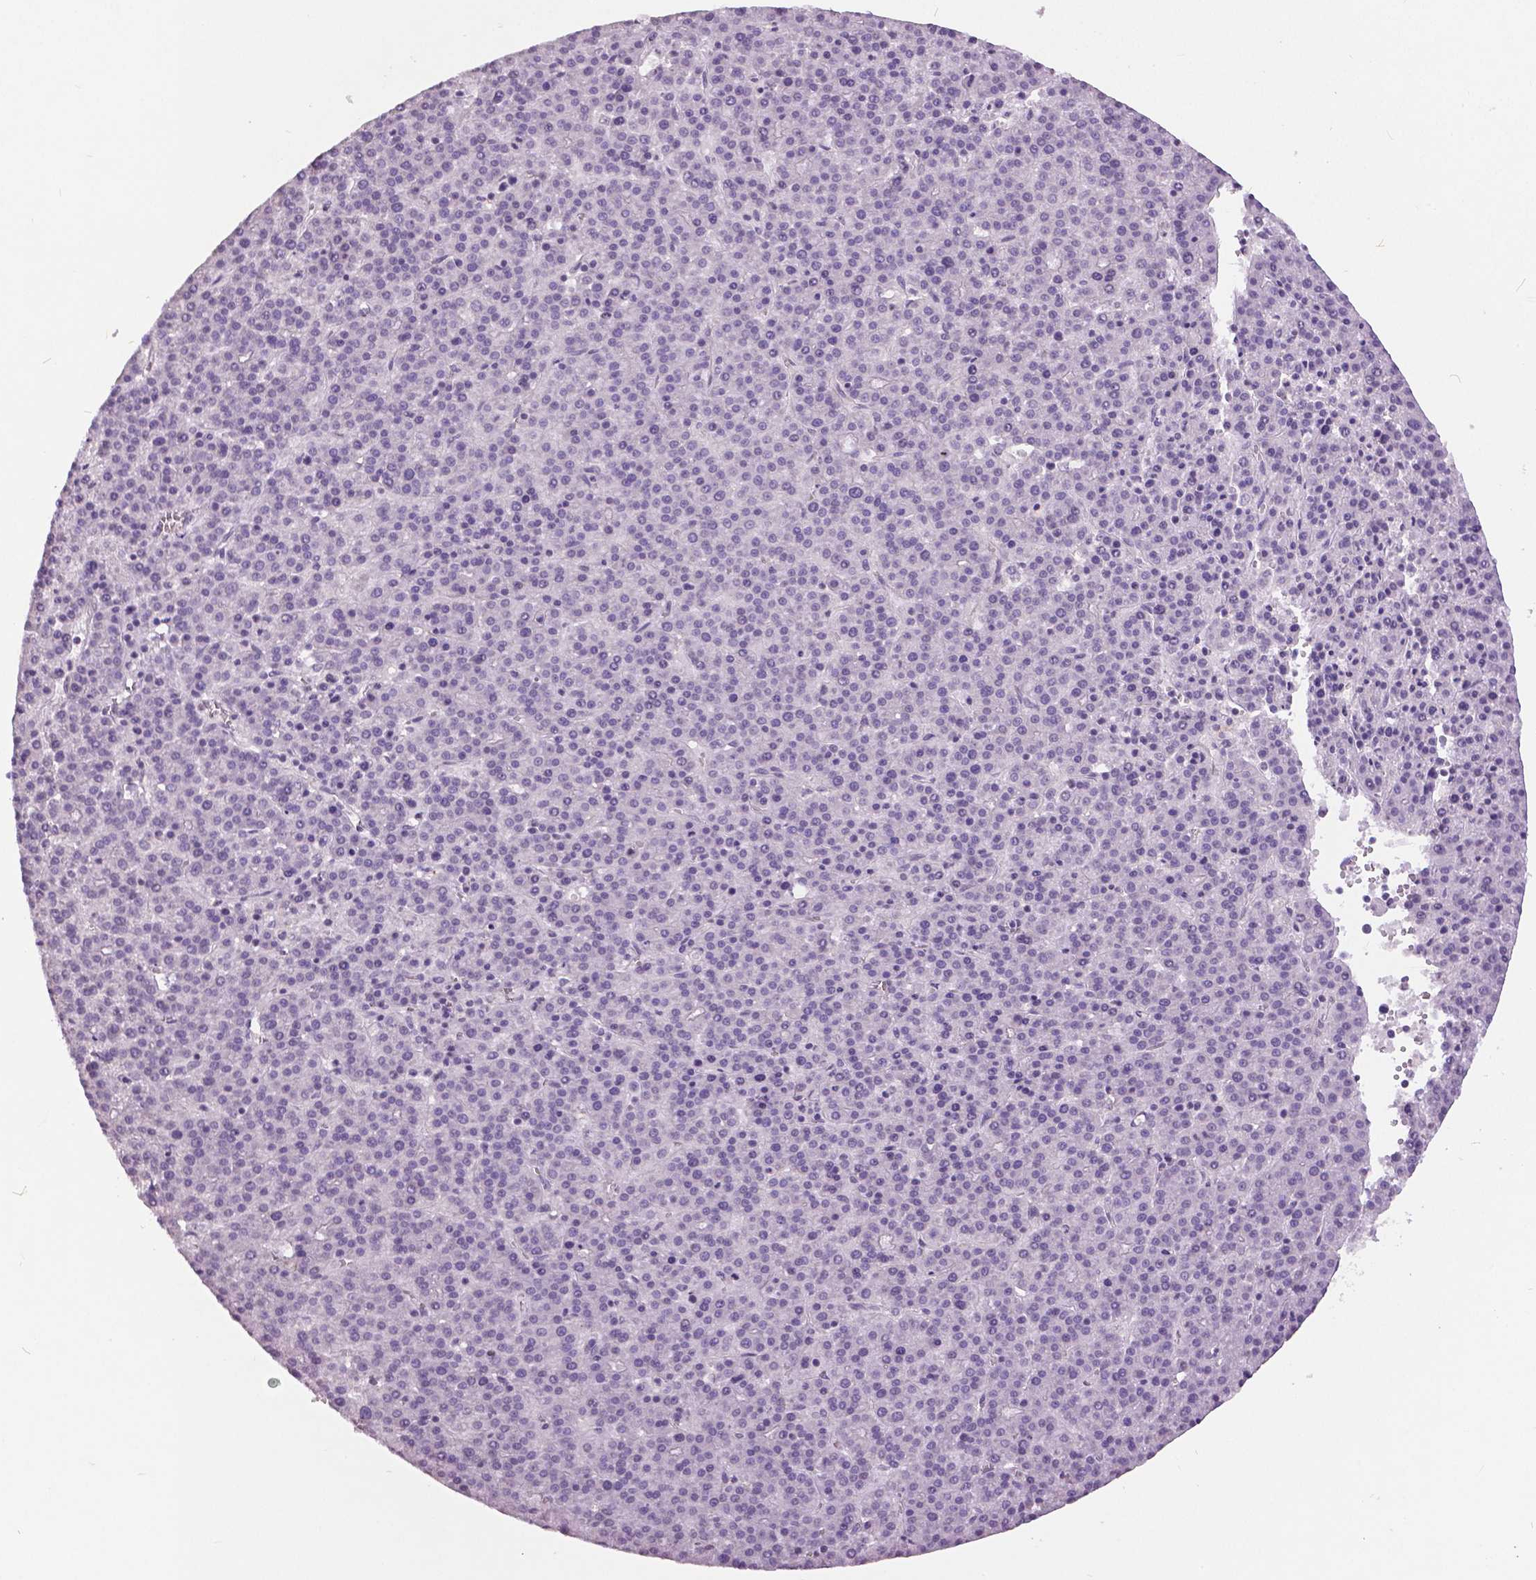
{"staining": {"intensity": "negative", "quantity": "none", "location": "none"}, "tissue": "liver cancer", "cell_type": "Tumor cells", "image_type": "cancer", "snomed": [{"axis": "morphology", "description": "Carcinoma, Hepatocellular, NOS"}, {"axis": "topography", "description": "Liver"}], "caption": "Immunohistochemistry of human liver hepatocellular carcinoma reveals no expression in tumor cells.", "gene": "GRIN2A", "patient": {"sex": "female", "age": 58}}